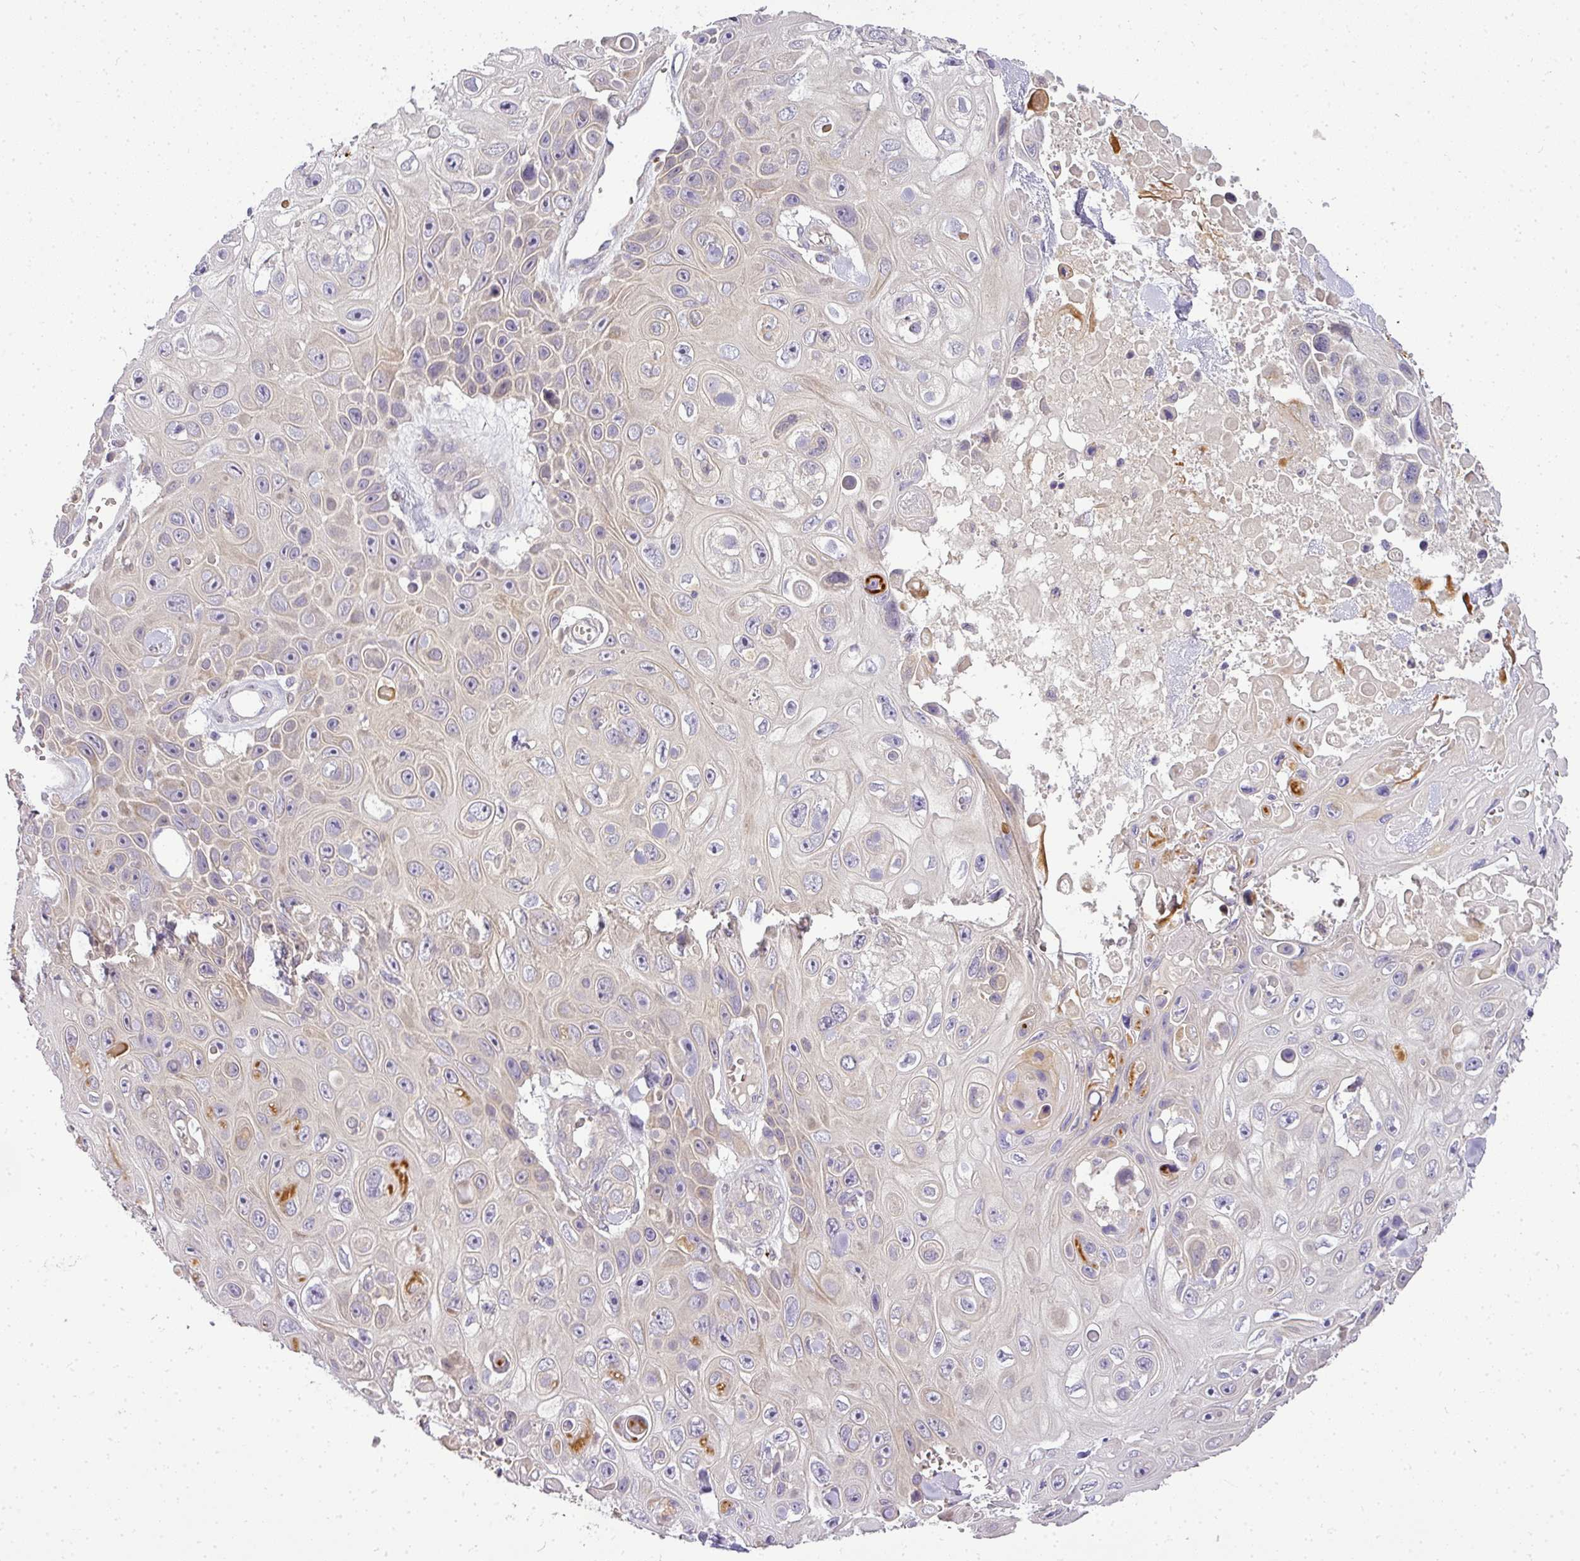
{"staining": {"intensity": "negative", "quantity": "none", "location": "none"}, "tissue": "skin cancer", "cell_type": "Tumor cells", "image_type": "cancer", "snomed": [{"axis": "morphology", "description": "Squamous cell carcinoma, NOS"}, {"axis": "topography", "description": "Skin"}], "caption": "This is an immunohistochemistry histopathology image of human skin squamous cell carcinoma. There is no staining in tumor cells.", "gene": "ADH5", "patient": {"sex": "male", "age": 82}}